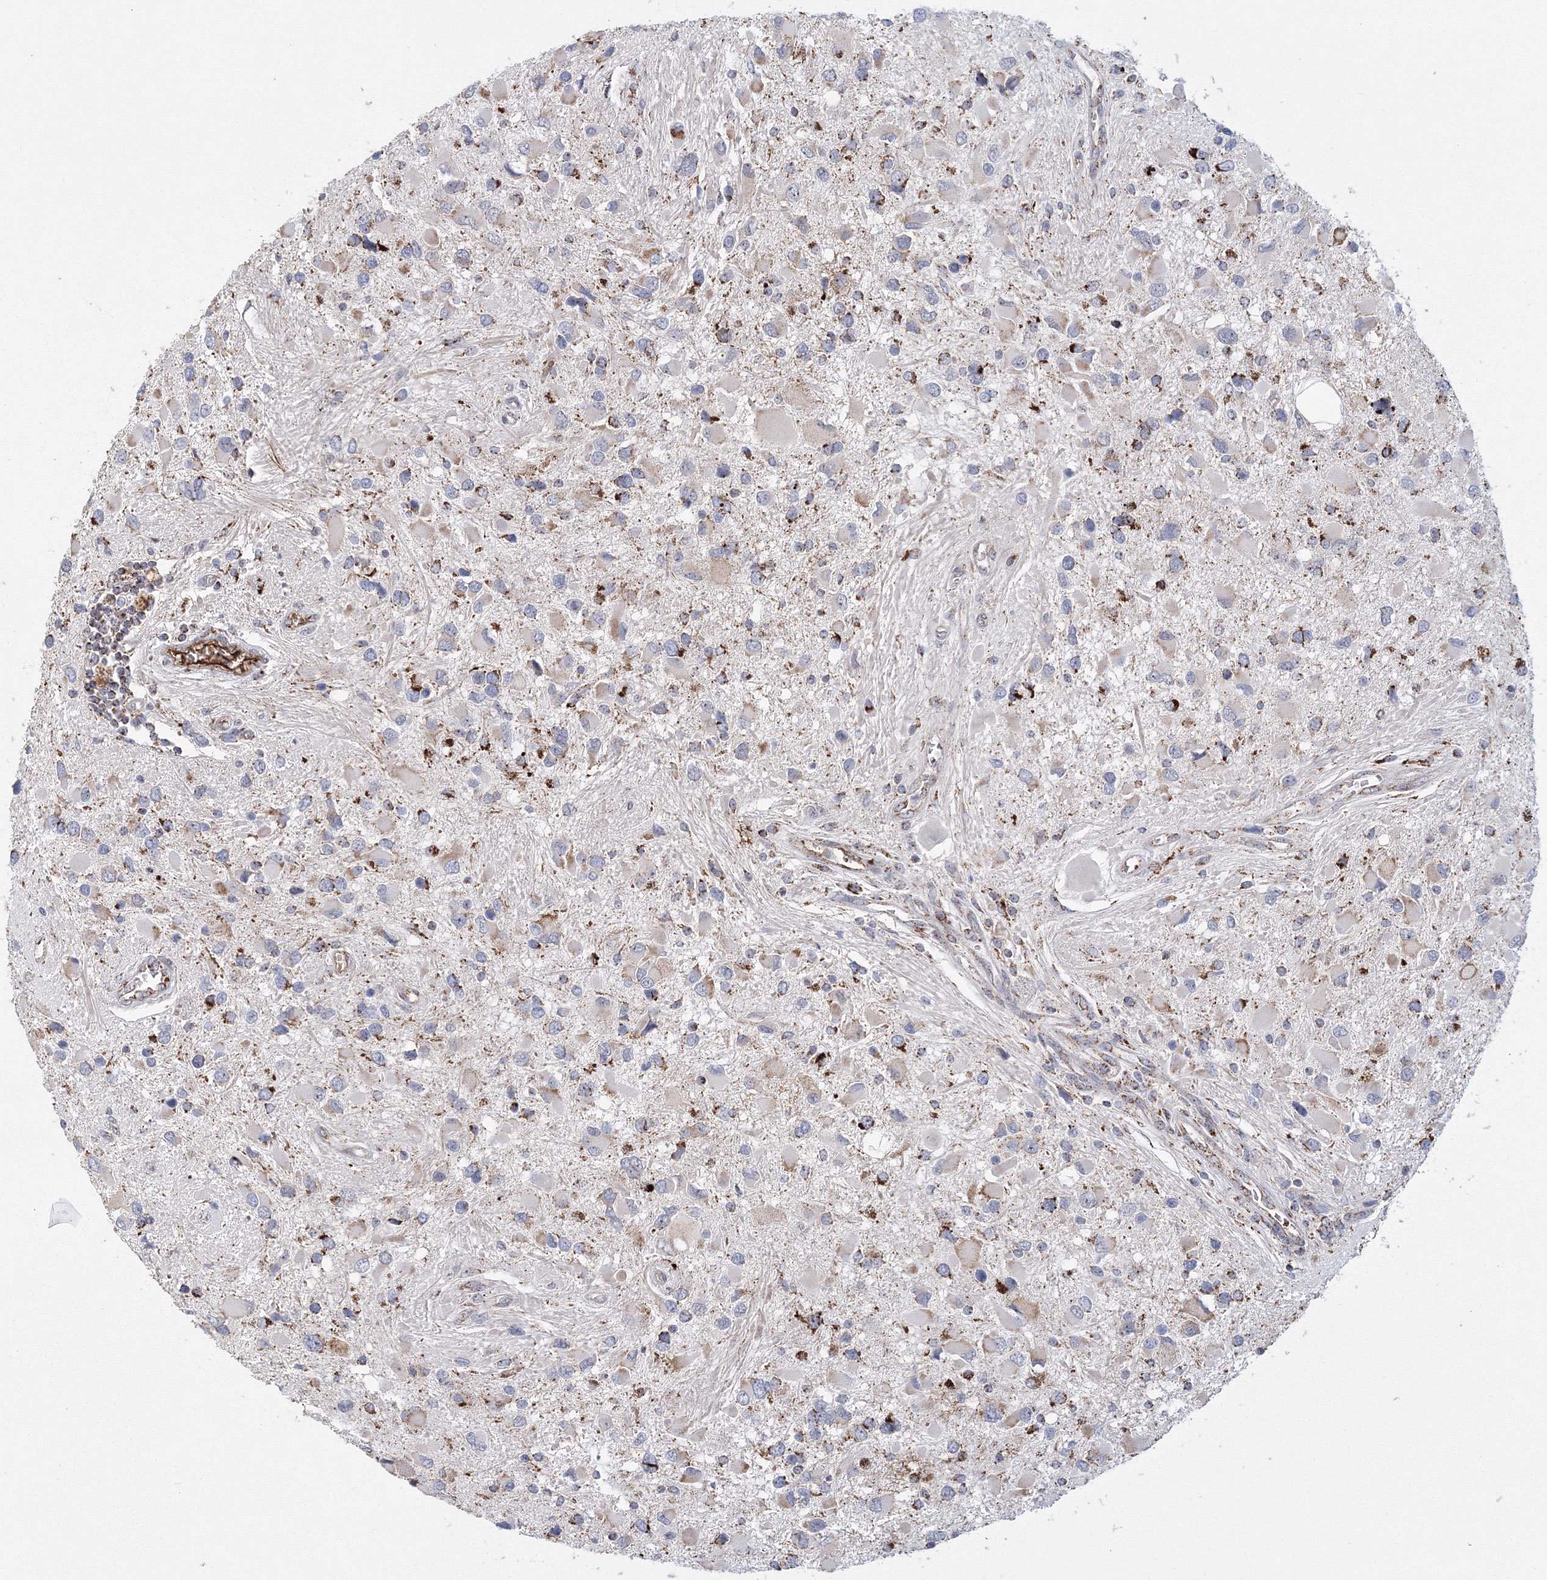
{"staining": {"intensity": "strong", "quantity": "<25%", "location": "cytoplasmic/membranous"}, "tissue": "glioma", "cell_type": "Tumor cells", "image_type": "cancer", "snomed": [{"axis": "morphology", "description": "Glioma, malignant, High grade"}, {"axis": "topography", "description": "Brain"}], "caption": "This is an image of immunohistochemistry staining of malignant glioma (high-grade), which shows strong expression in the cytoplasmic/membranous of tumor cells.", "gene": "GRPEL1", "patient": {"sex": "male", "age": 53}}